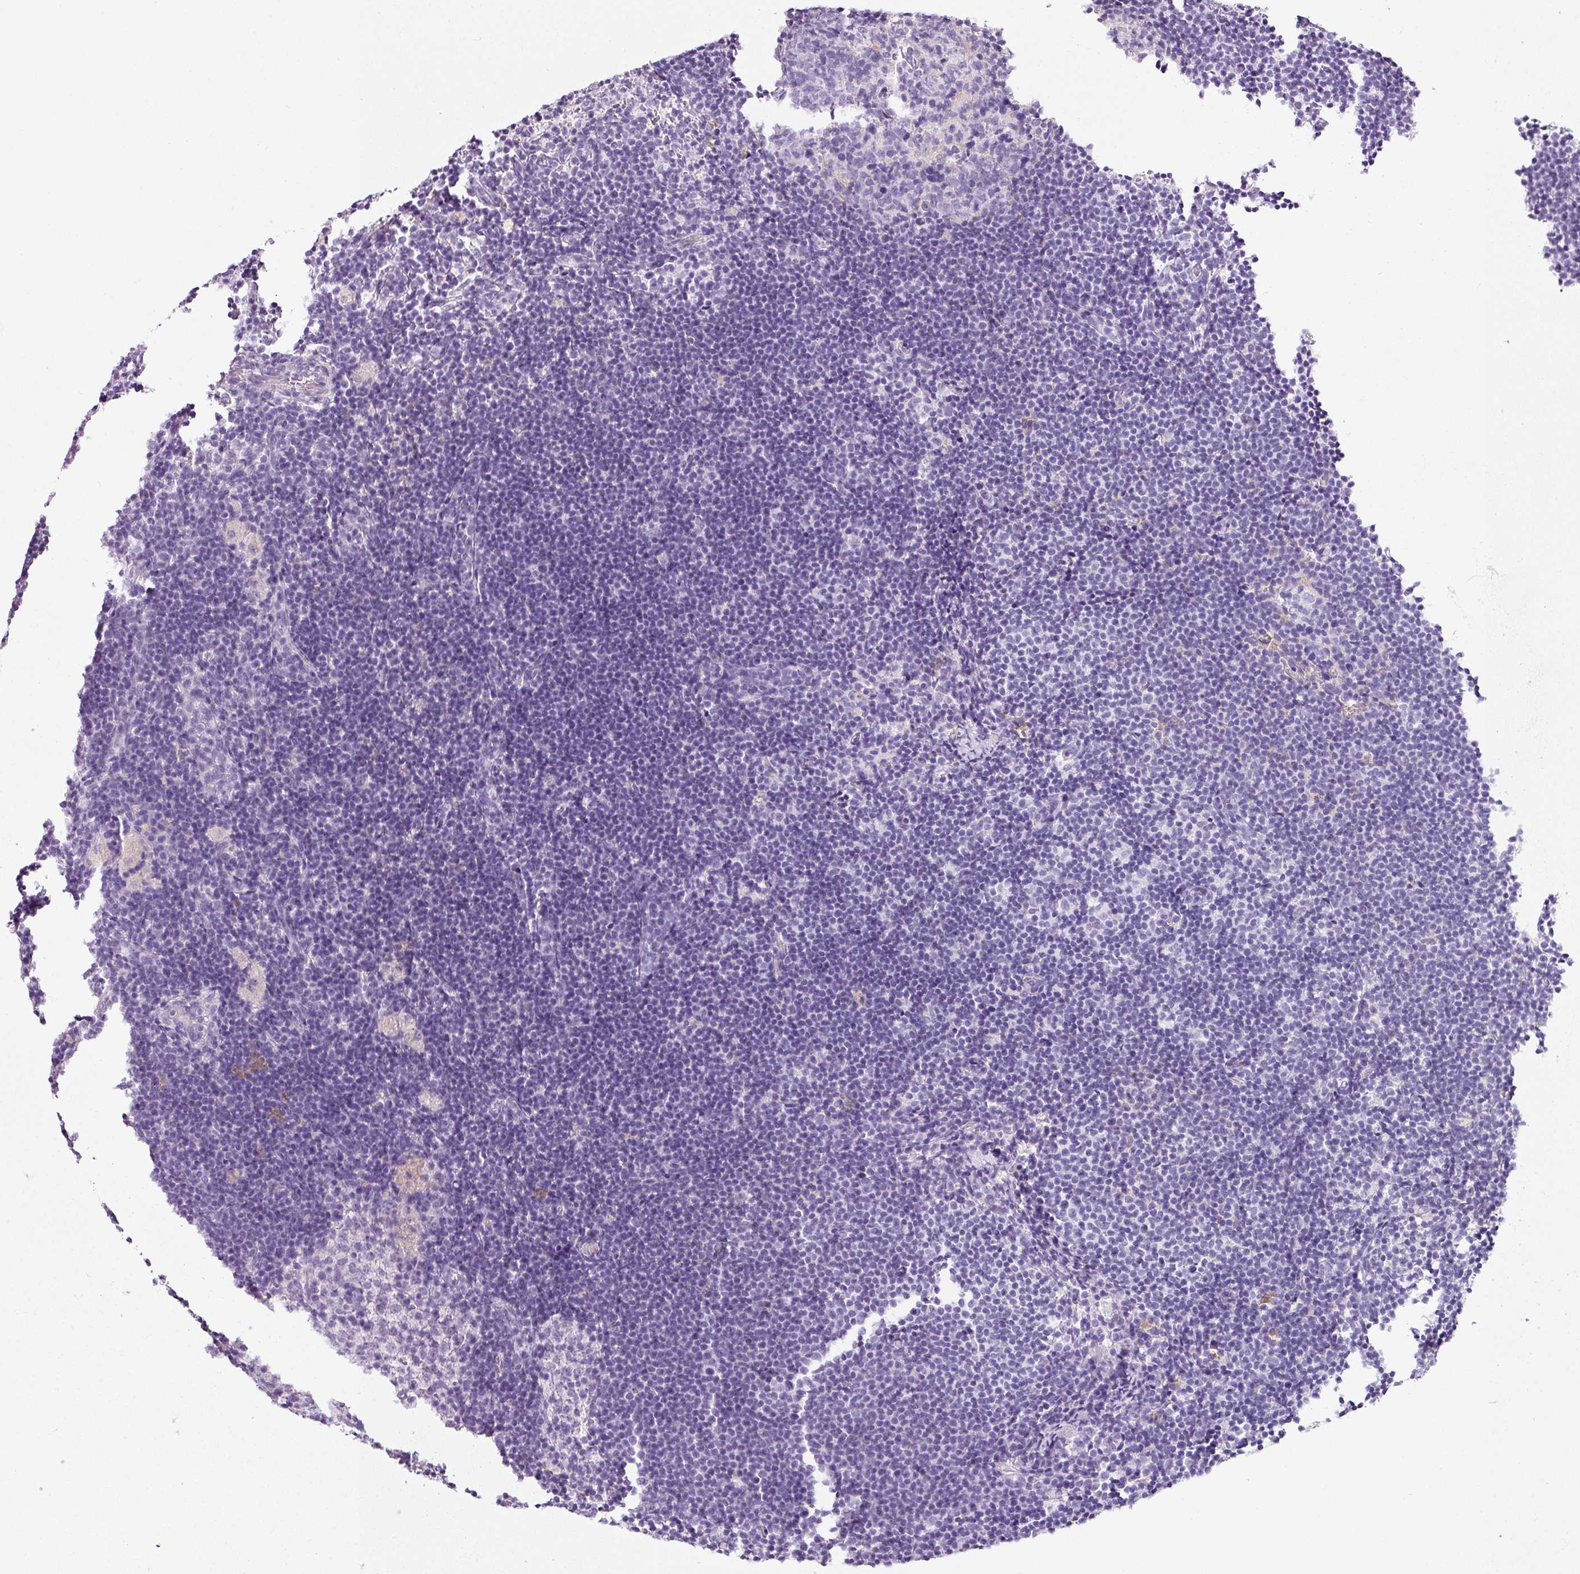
{"staining": {"intensity": "negative", "quantity": "none", "location": "none"}, "tissue": "lymph node", "cell_type": "Germinal center cells", "image_type": "normal", "snomed": [{"axis": "morphology", "description": "Normal tissue, NOS"}, {"axis": "topography", "description": "Lymph node"}], "caption": "The image exhibits no significant positivity in germinal center cells of lymph node.", "gene": "DNM1", "patient": {"sex": "male", "age": 49}}